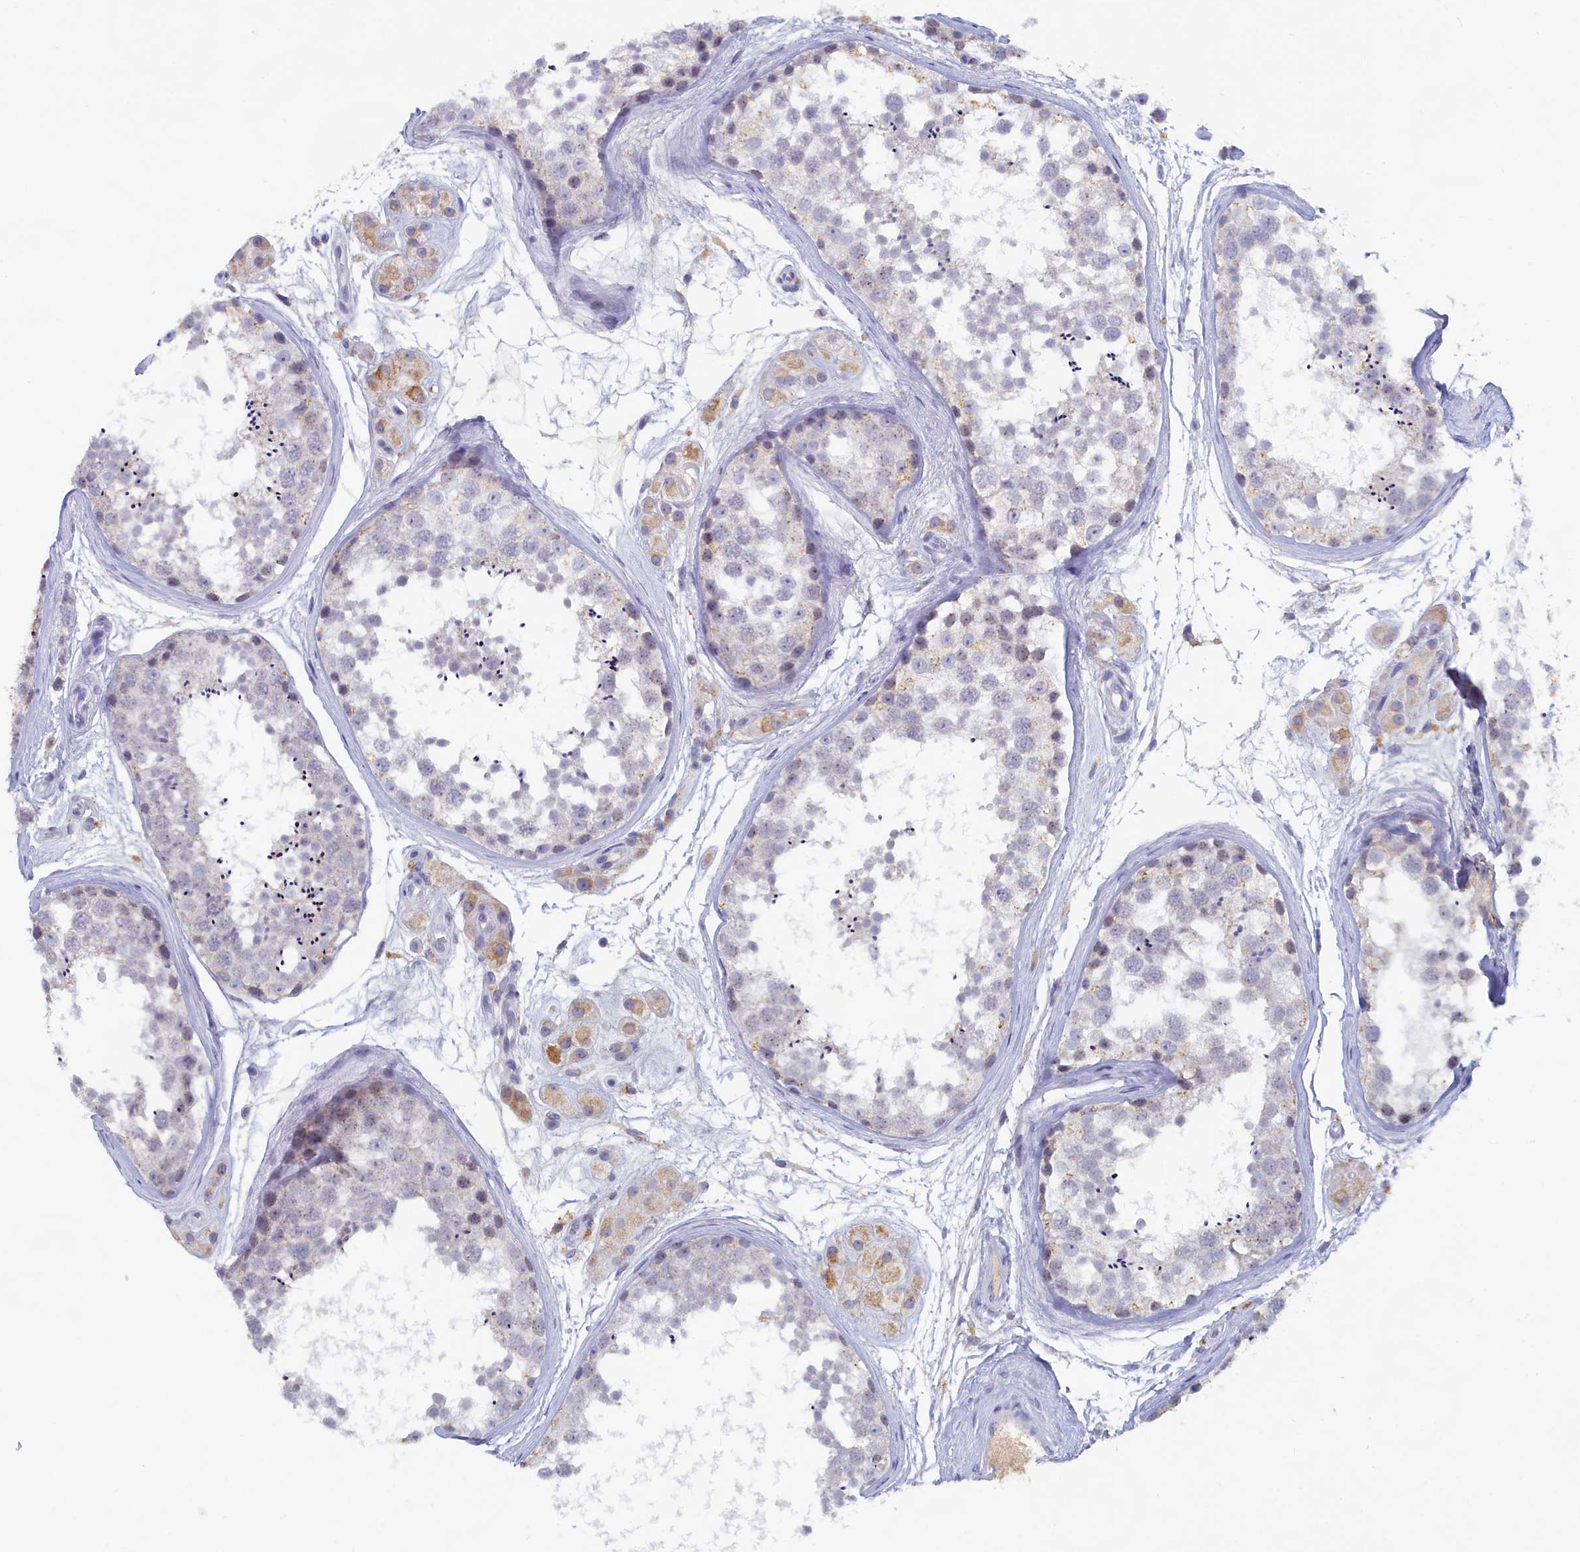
{"staining": {"intensity": "weak", "quantity": "<25%", "location": "cytoplasmic/membranous"}, "tissue": "testis", "cell_type": "Cells in seminiferous ducts", "image_type": "normal", "snomed": [{"axis": "morphology", "description": "Normal tissue, NOS"}, {"axis": "topography", "description": "Testis"}], "caption": "This is an IHC micrograph of benign testis. There is no staining in cells in seminiferous ducts.", "gene": "LRIF1", "patient": {"sex": "male", "age": 56}}